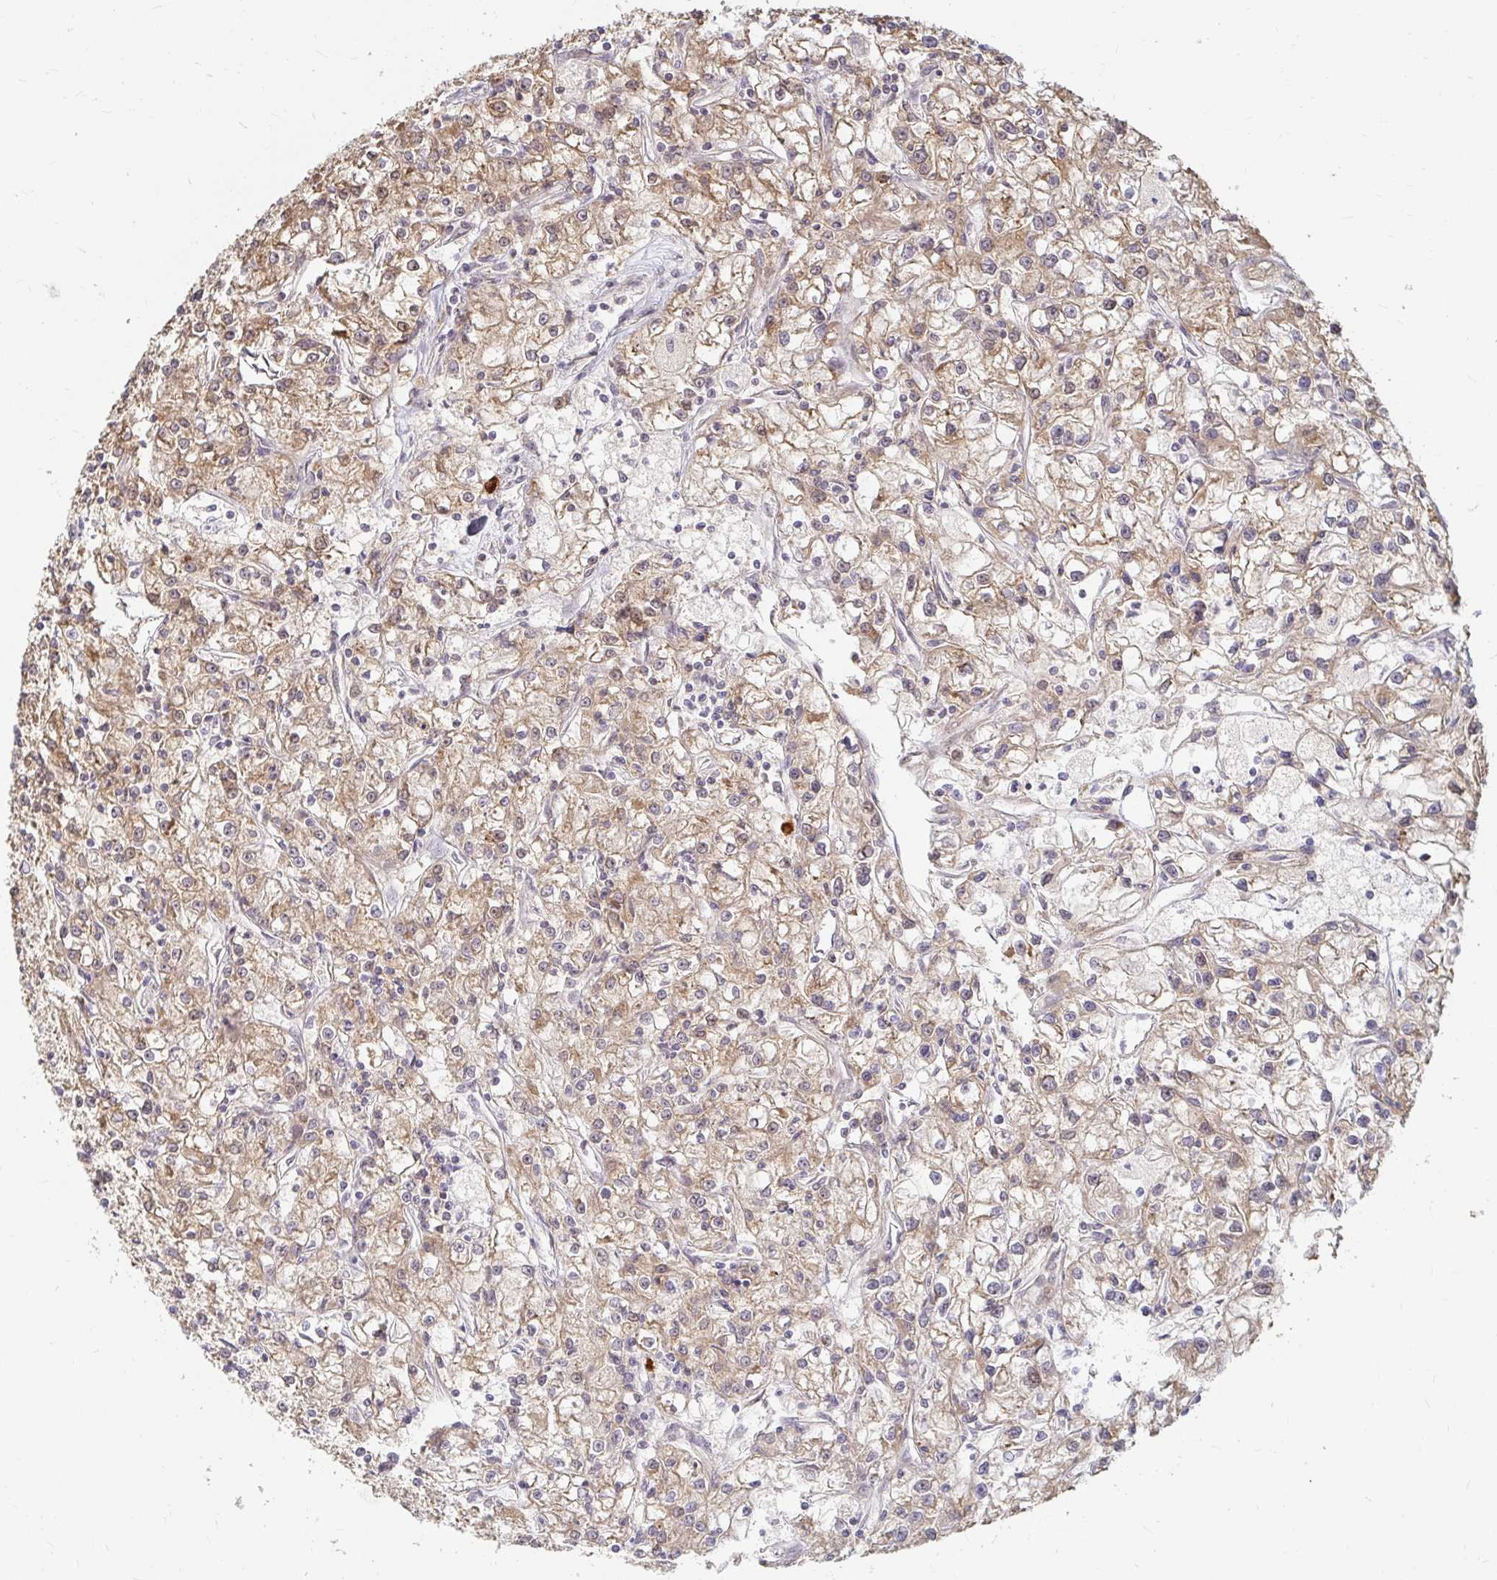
{"staining": {"intensity": "moderate", "quantity": ">75%", "location": "cytoplasmic/membranous"}, "tissue": "renal cancer", "cell_type": "Tumor cells", "image_type": "cancer", "snomed": [{"axis": "morphology", "description": "Adenocarcinoma, NOS"}, {"axis": "topography", "description": "Kidney"}], "caption": "Adenocarcinoma (renal) was stained to show a protein in brown. There is medium levels of moderate cytoplasmic/membranous staining in about >75% of tumor cells. The staining is performed using DAB brown chromogen to label protein expression. The nuclei are counter-stained blue using hematoxylin.", "gene": "CAST", "patient": {"sex": "female", "age": 59}}